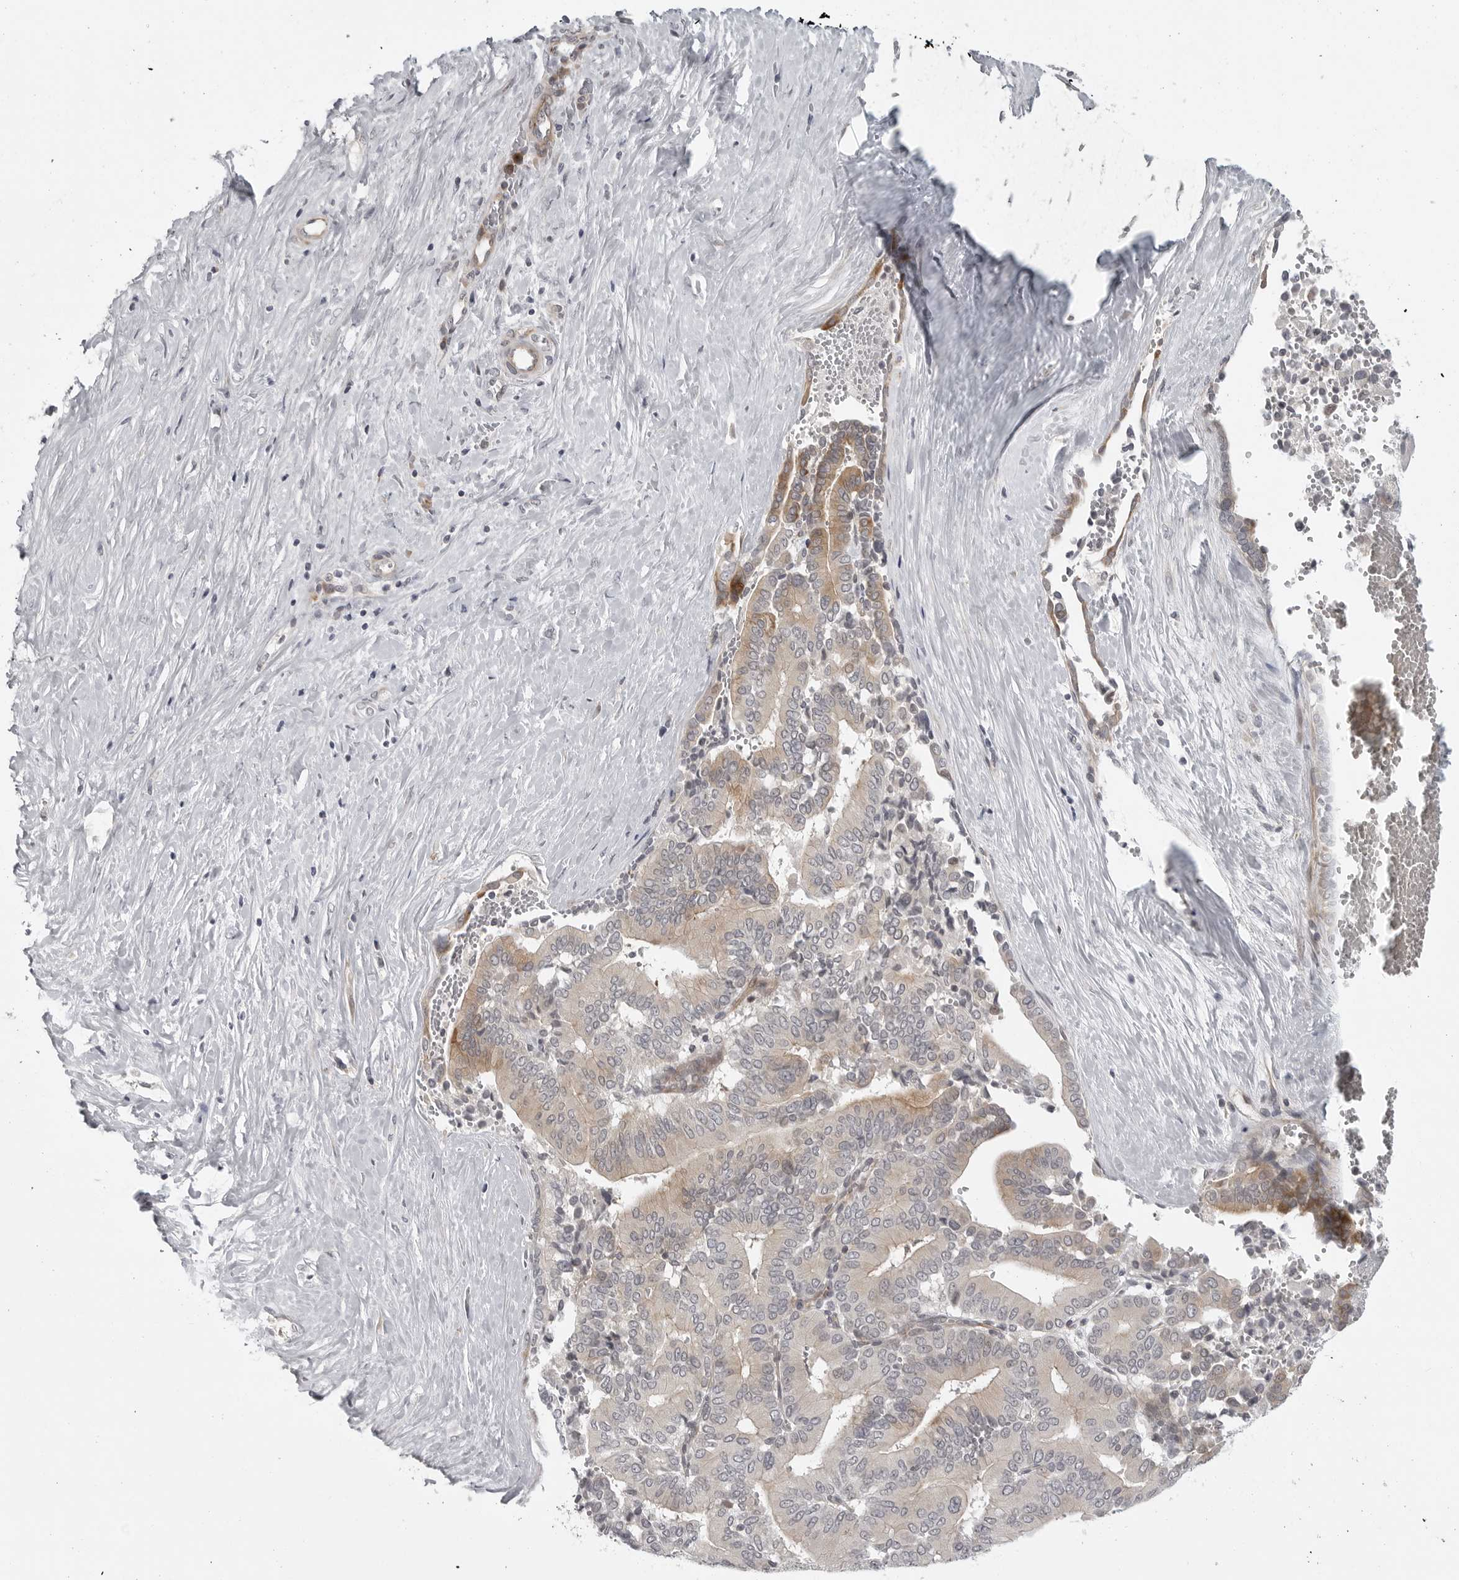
{"staining": {"intensity": "strong", "quantity": ">75%", "location": "cytoplasmic/membranous"}, "tissue": "liver cancer", "cell_type": "Tumor cells", "image_type": "cancer", "snomed": [{"axis": "morphology", "description": "Cholangiocarcinoma"}, {"axis": "topography", "description": "Liver"}], "caption": "Human liver cholangiocarcinoma stained with a protein marker reveals strong staining in tumor cells.", "gene": "CD300LD", "patient": {"sex": "female", "age": 75}}